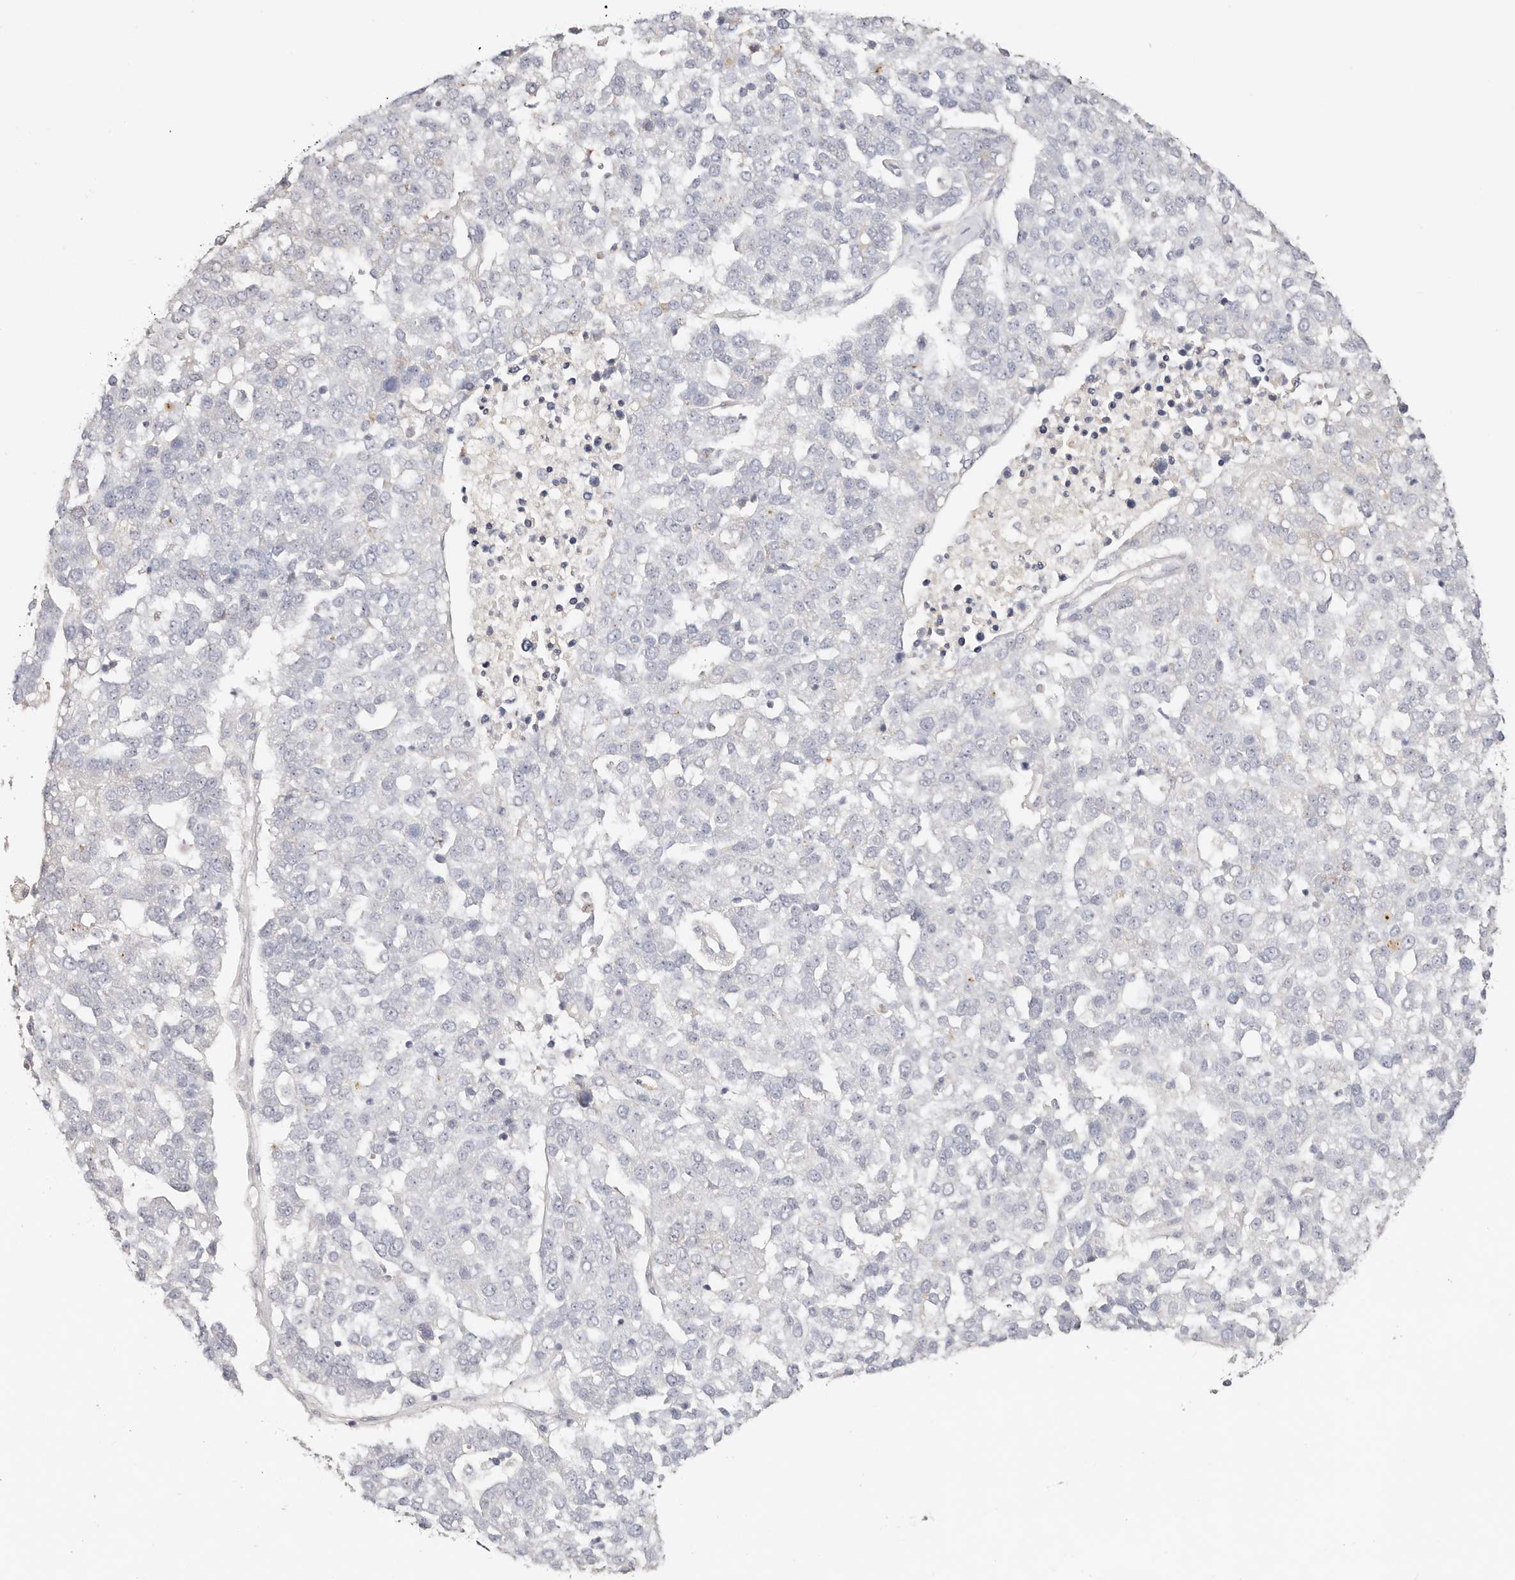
{"staining": {"intensity": "negative", "quantity": "none", "location": "none"}, "tissue": "pancreatic cancer", "cell_type": "Tumor cells", "image_type": "cancer", "snomed": [{"axis": "morphology", "description": "Adenocarcinoma, NOS"}, {"axis": "topography", "description": "Pancreas"}], "caption": "This is a micrograph of immunohistochemistry (IHC) staining of pancreatic cancer, which shows no expression in tumor cells.", "gene": "DNASE1", "patient": {"sex": "female", "age": 61}}